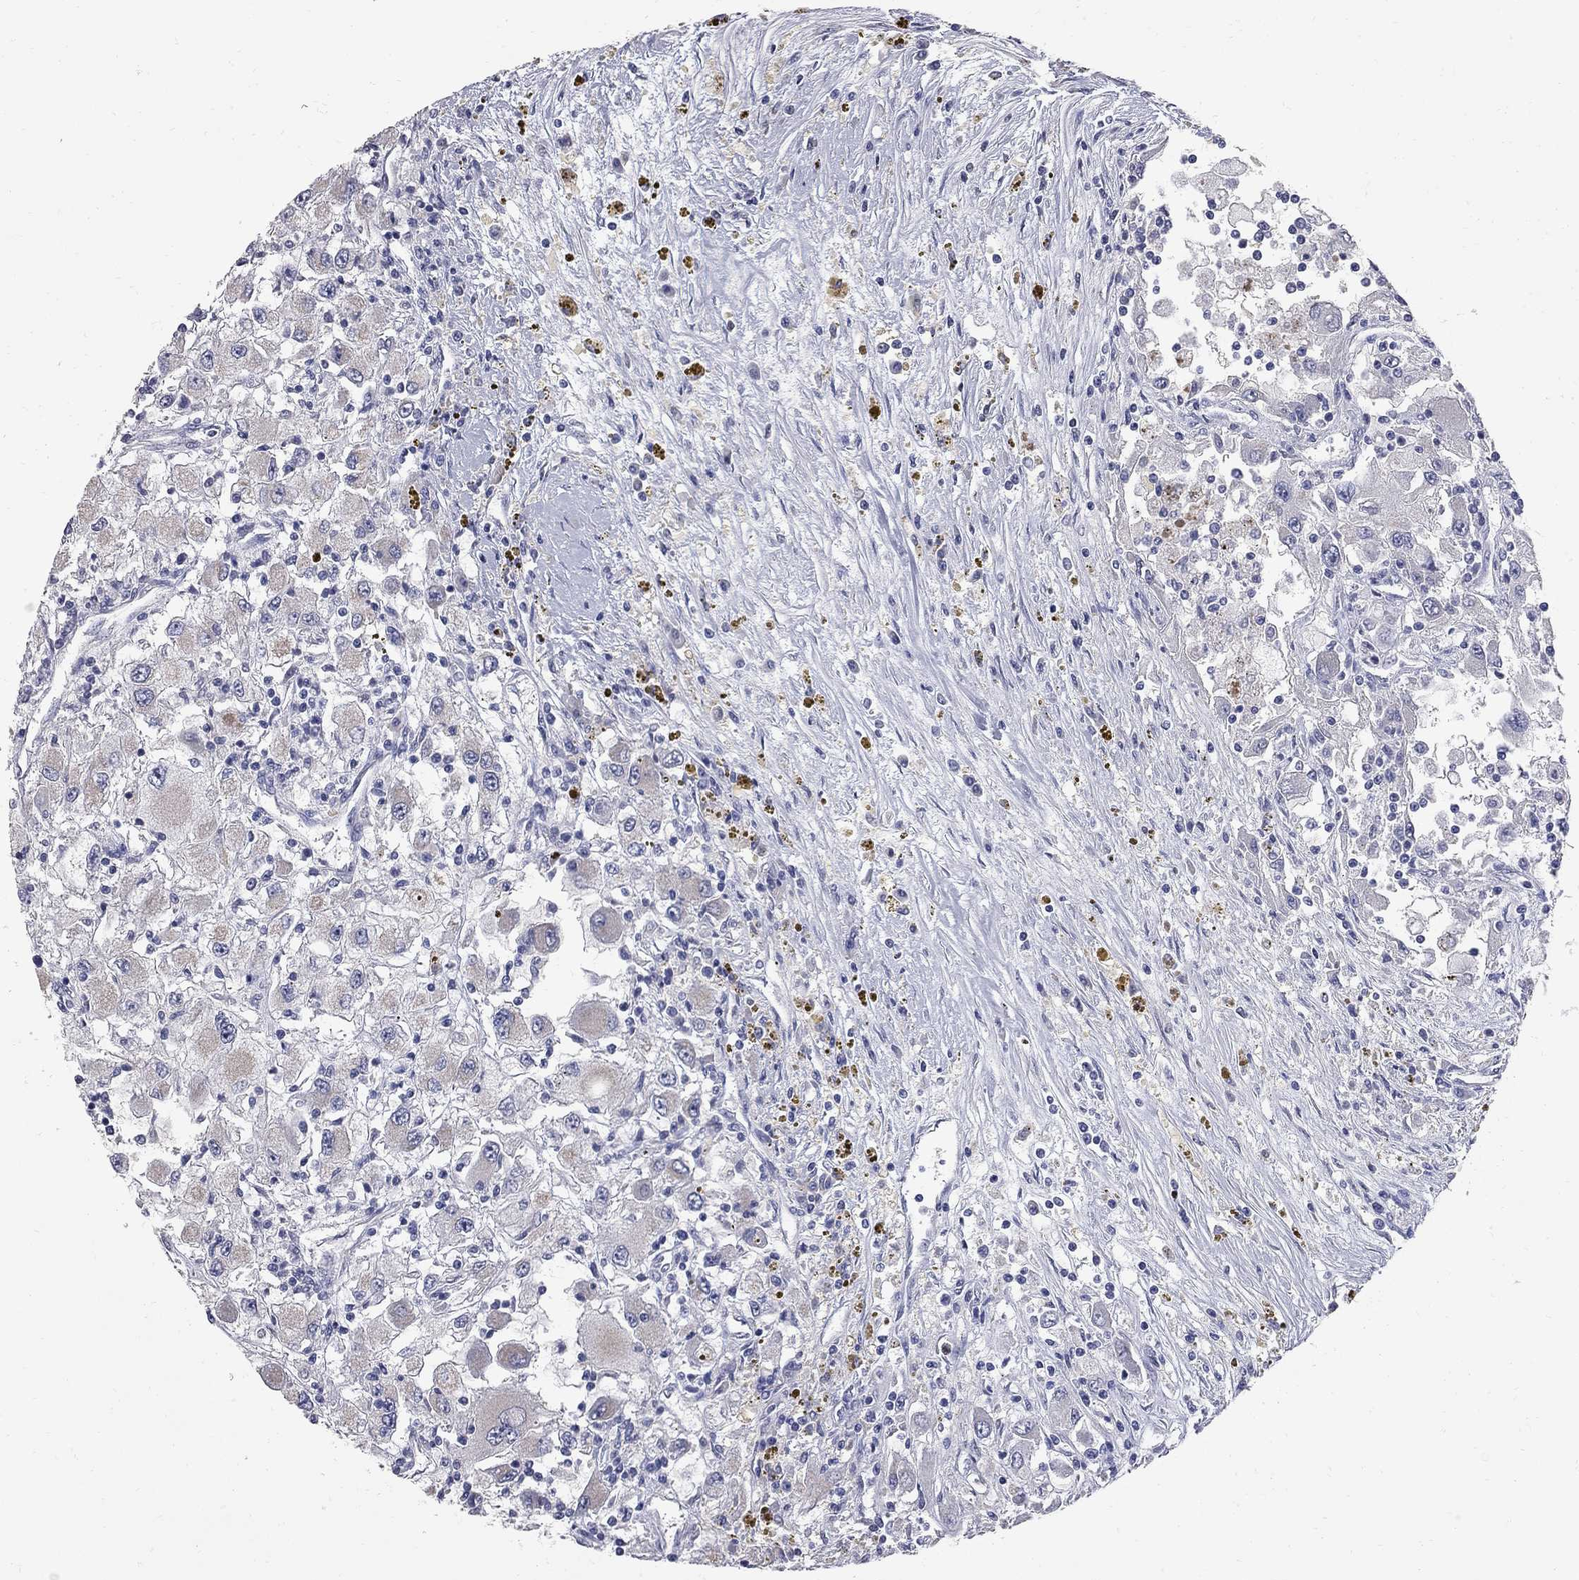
{"staining": {"intensity": "negative", "quantity": "none", "location": "none"}, "tissue": "renal cancer", "cell_type": "Tumor cells", "image_type": "cancer", "snomed": [{"axis": "morphology", "description": "Adenocarcinoma, NOS"}, {"axis": "topography", "description": "Kidney"}], "caption": "An IHC photomicrograph of renal cancer (adenocarcinoma) is shown. There is no staining in tumor cells of renal cancer (adenocarcinoma).", "gene": "NOS2", "patient": {"sex": "female", "age": 67}}